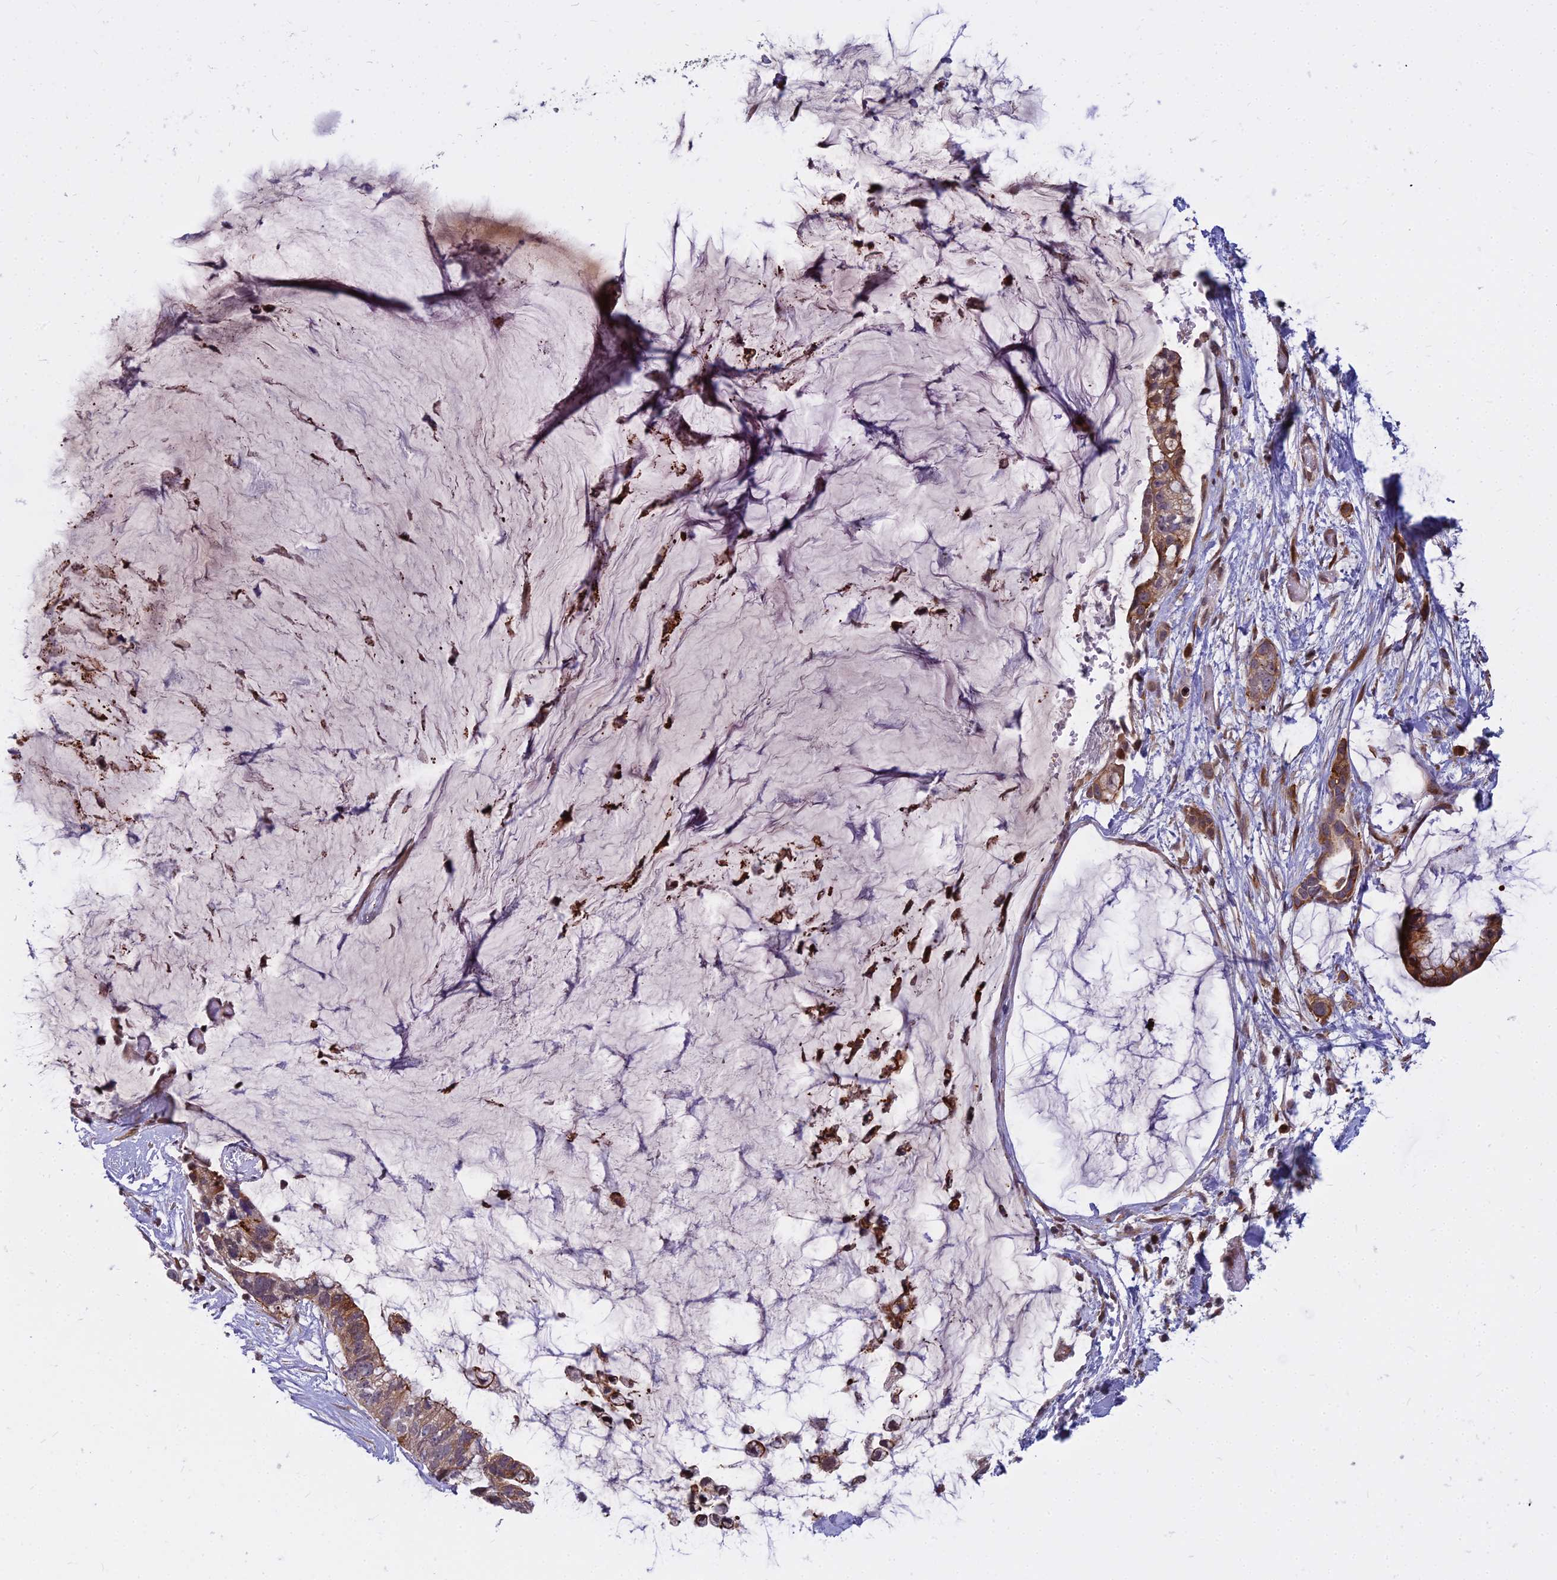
{"staining": {"intensity": "moderate", "quantity": ">75%", "location": "cytoplasmic/membranous"}, "tissue": "ovarian cancer", "cell_type": "Tumor cells", "image_type": "cancer", "snomed": [{"axis": "morphology", "description": "Cystadenocarcinoma, mucinous, NOS"}, {"axis": "topography", "description": "Ovary"}], "caption": "Protein analysis of ovarian mucinous cystadenocarcinoma tissue displays moderate cytoplasmic/membranous staining in approximately >75% of tumor cells.", "gene": "GLYATL3", "patient": {"sex": "female", "age": 39}}